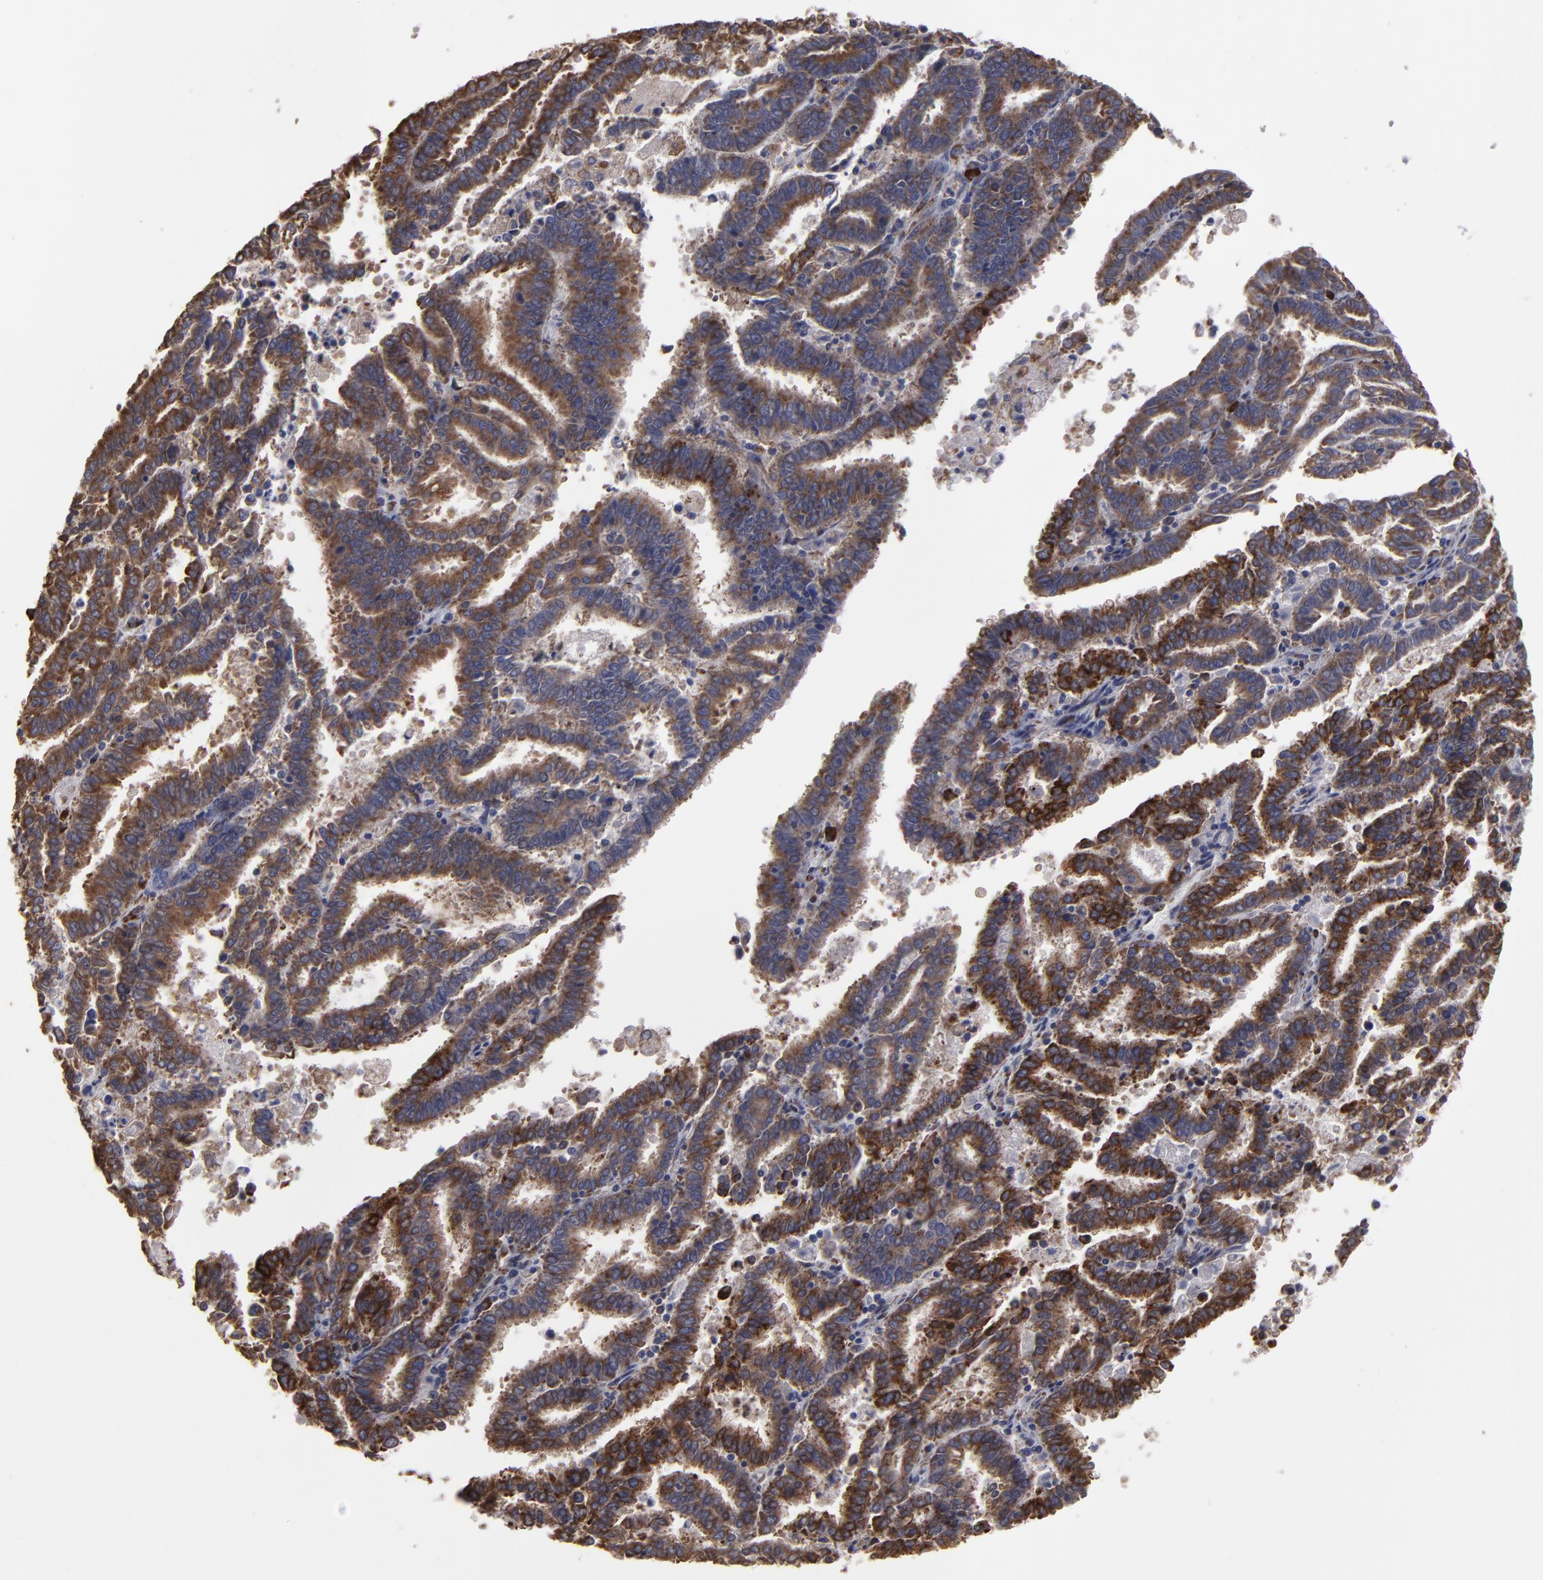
{"staining": {"intensity": "moderate", "quantity": ">75%", "location": "cytoplasmic/membranous"}, "tissue": "endometrial cancer", "cell_type": "Tumor cells", "image_type": "cancer", "snomed": [{"axis": "morphology", "description": "Adenocarcinoma, NOS"}, {"axis": "topography", "description": "Uterus"}], "caption": "Moderate cytoplasmic/membranous expression for a protein is seen in about >75% of tumor cells of endometrial cancer (adenocarcinoma) using IHC.", "gene": "SND1", "patient": {"sex": "female", "age": 83}}